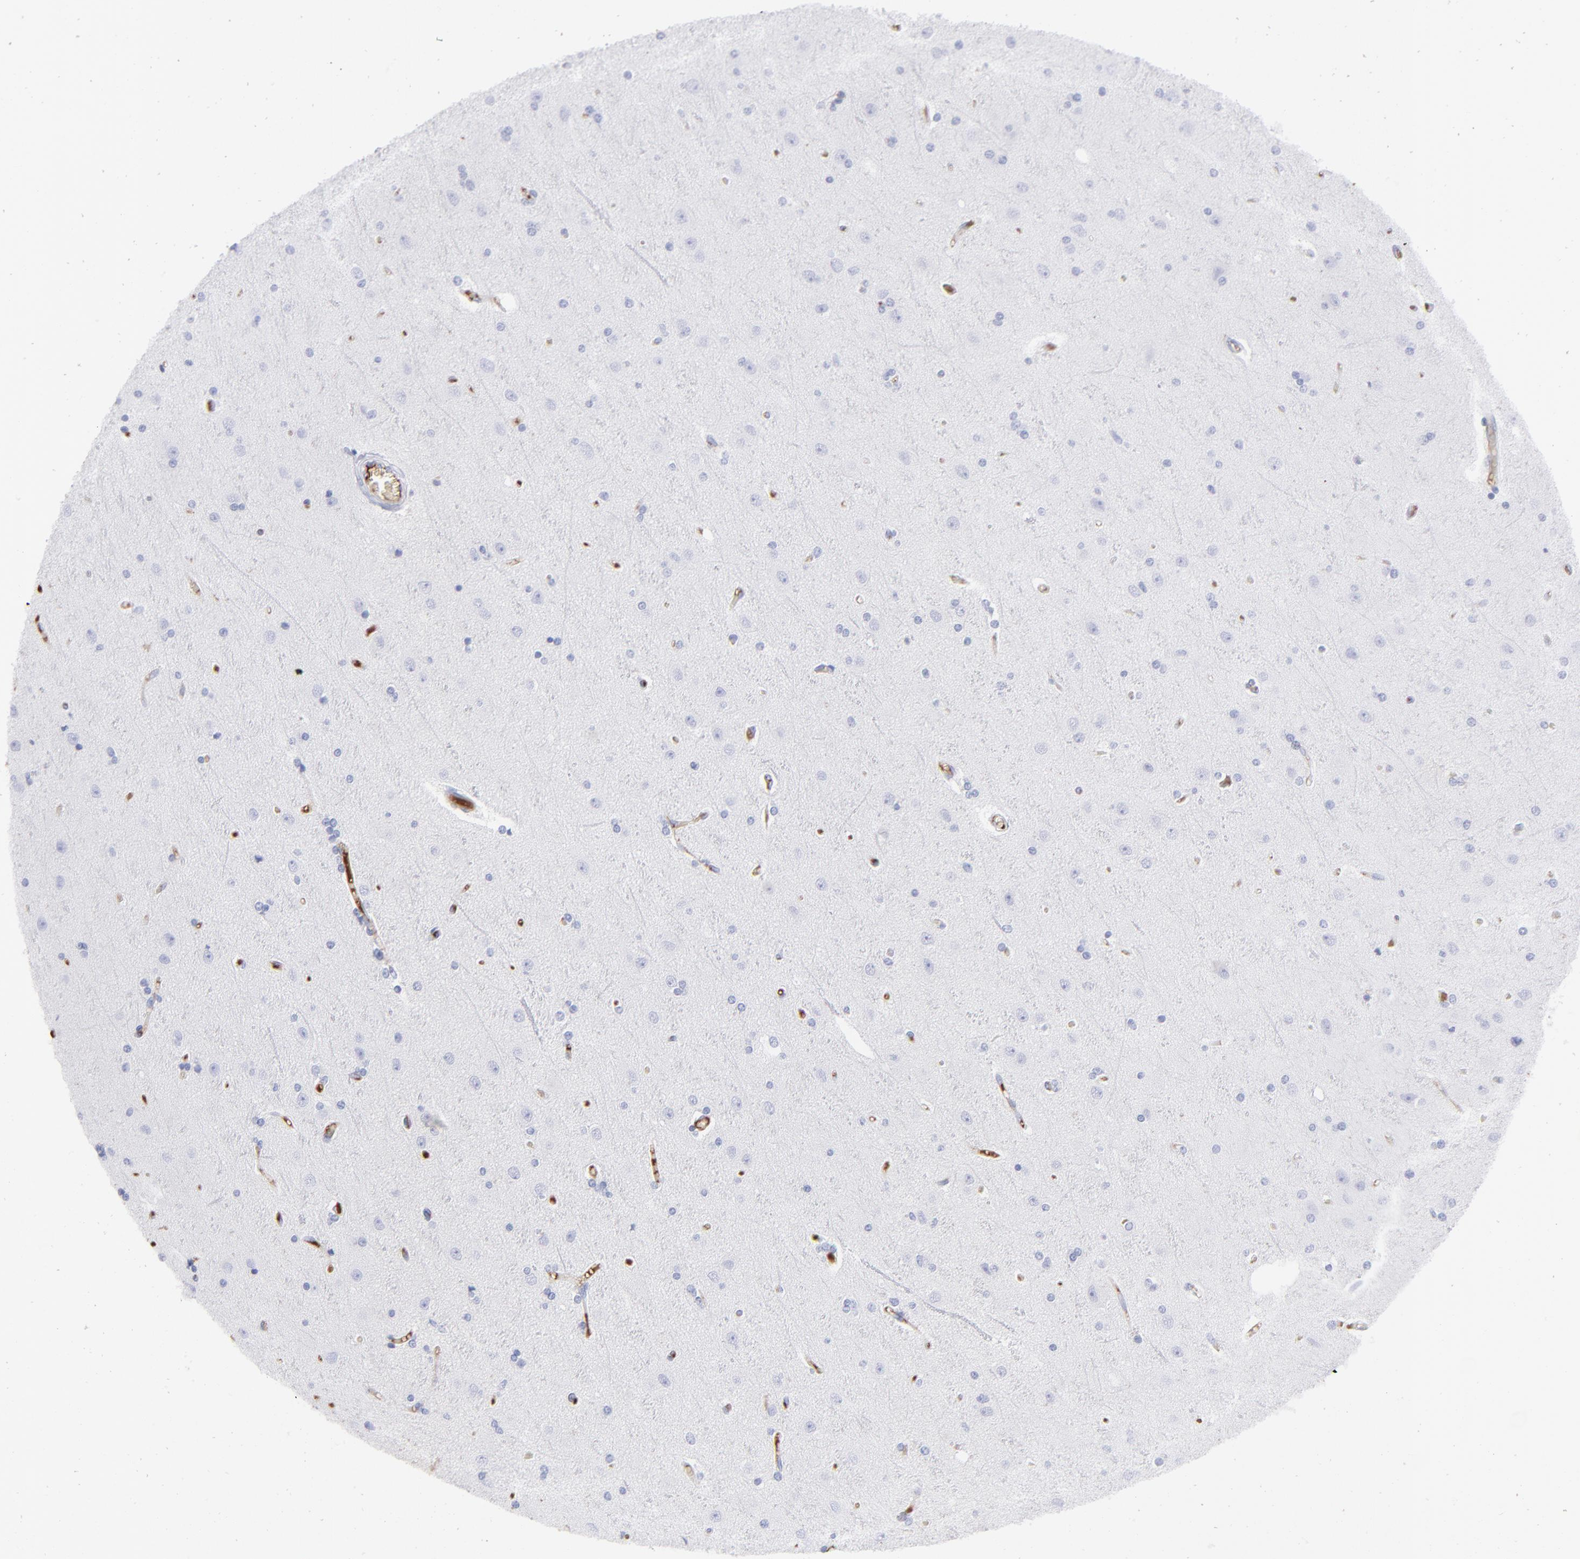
{"staining": {"intensity": "negative", "quantity": "none", "location": "none"}, "tissue": "cerebral cortex", "cell_type": "Endothelial cells", "image_type": "normal", "snomed": [{"axis": "morphology", "description": "Normal tissue, NOS"}, {"axis": "topography", "description": "Cerebral cortex"}], "caption": "A high-resolution photomicrograph shows immunohistochemistry staining of unremarkable cerebral cortex, which exhibits no significant positivity in endothelial cells.", "gene": "HP", "patient": {"sex": "female", "age": 54}}